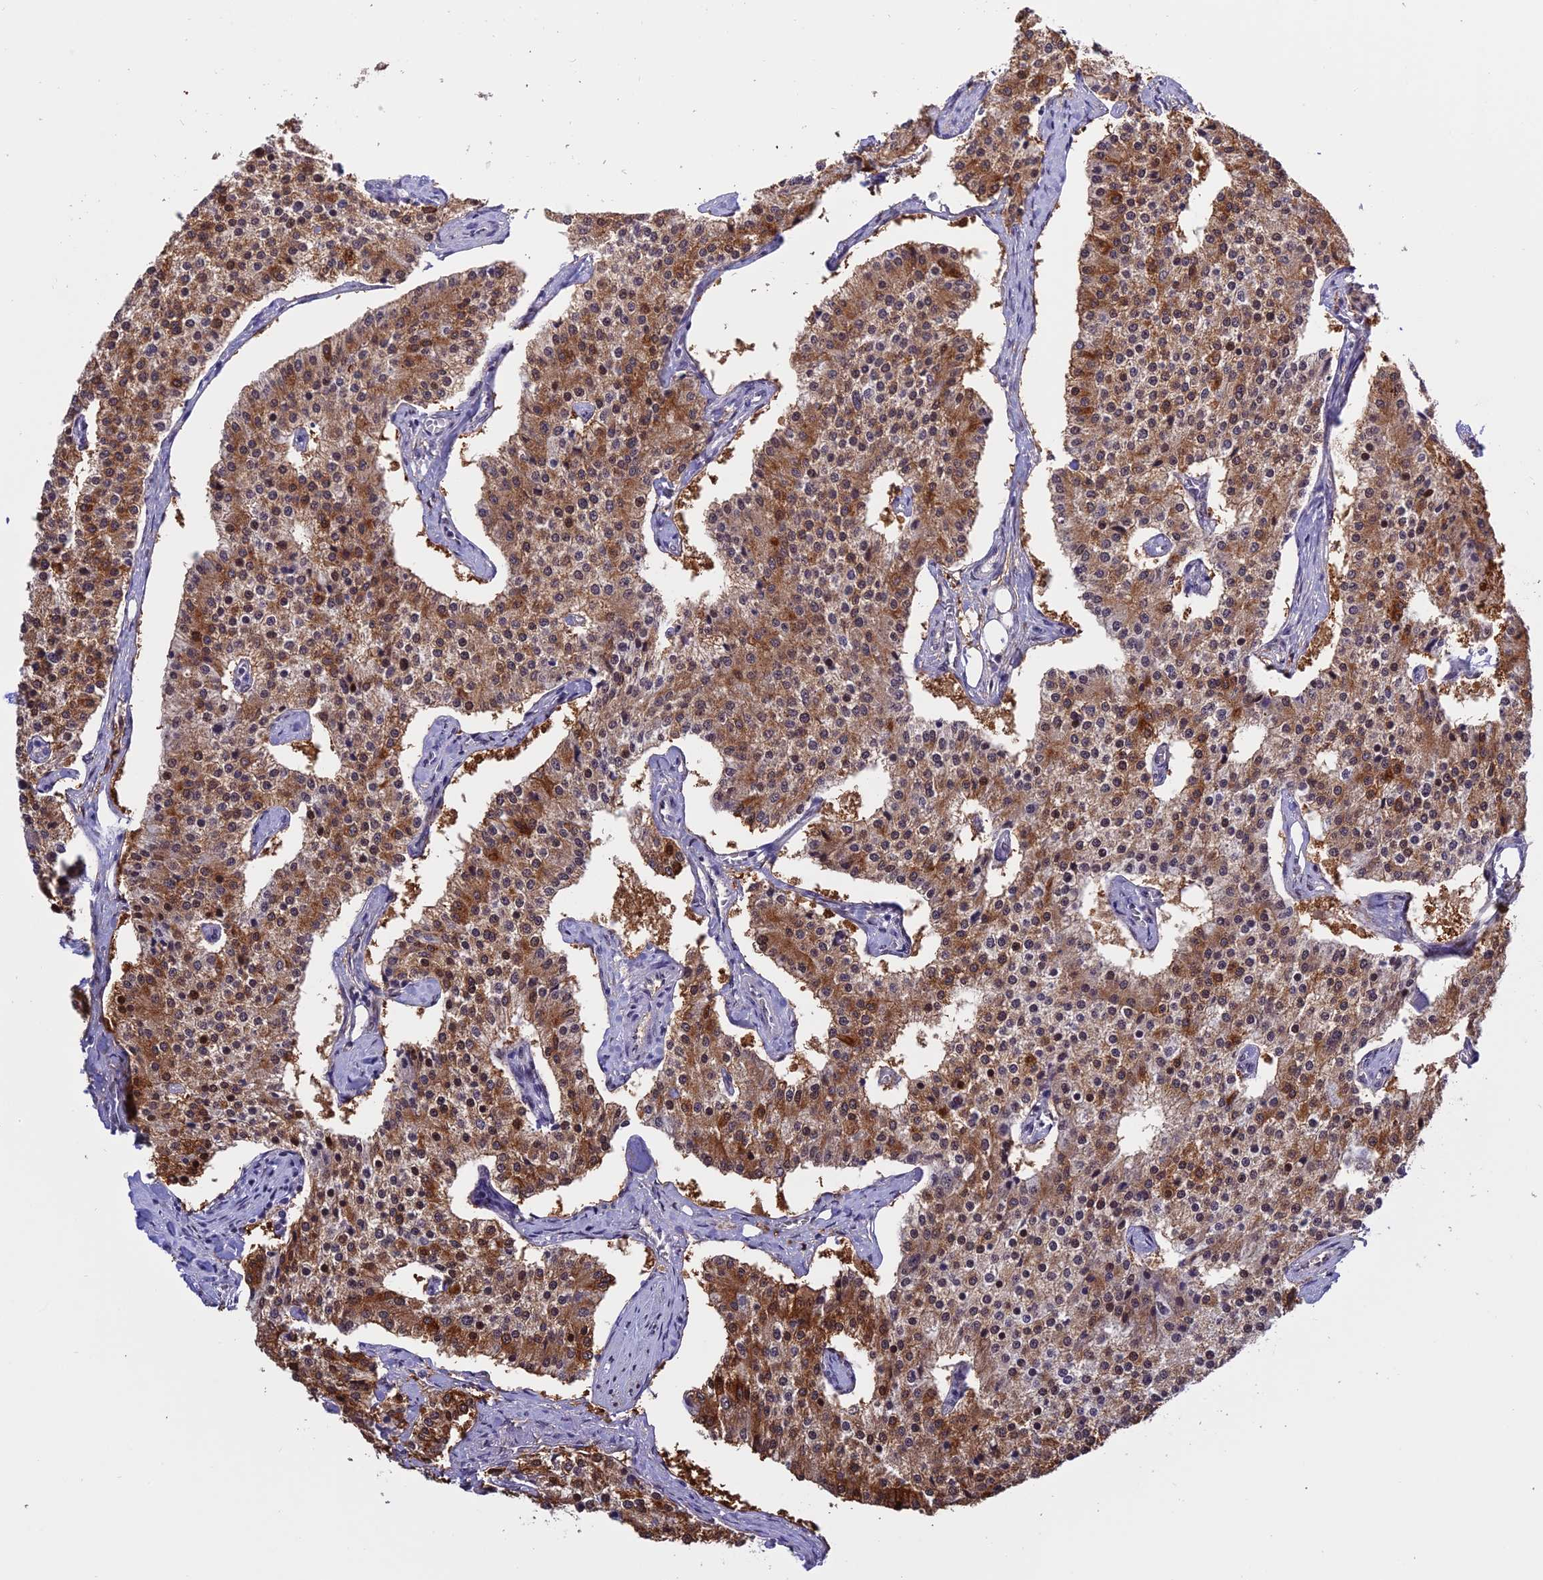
{"staining": {"intensity": "moderate", "quantity": ">75%", "location": "cytoplasmic/membranous"}, "tissue": "carcinoid", "cell_type": "Tumor cells", "image_type": "cancer", "snomed": [{"axis": "morphology", "description": "Carcinoid, malignant, NOS"}, {"axis": "topography", "description": "Colon"}], "caption": "The micrograph reveals staining of carcinoid (malignant), revealing moderate cytoplasmic/membranous protein positivity (brown color) within tumor cells.", "gene": "MNS1", "patient": {"sex": "female", "age": 52}}